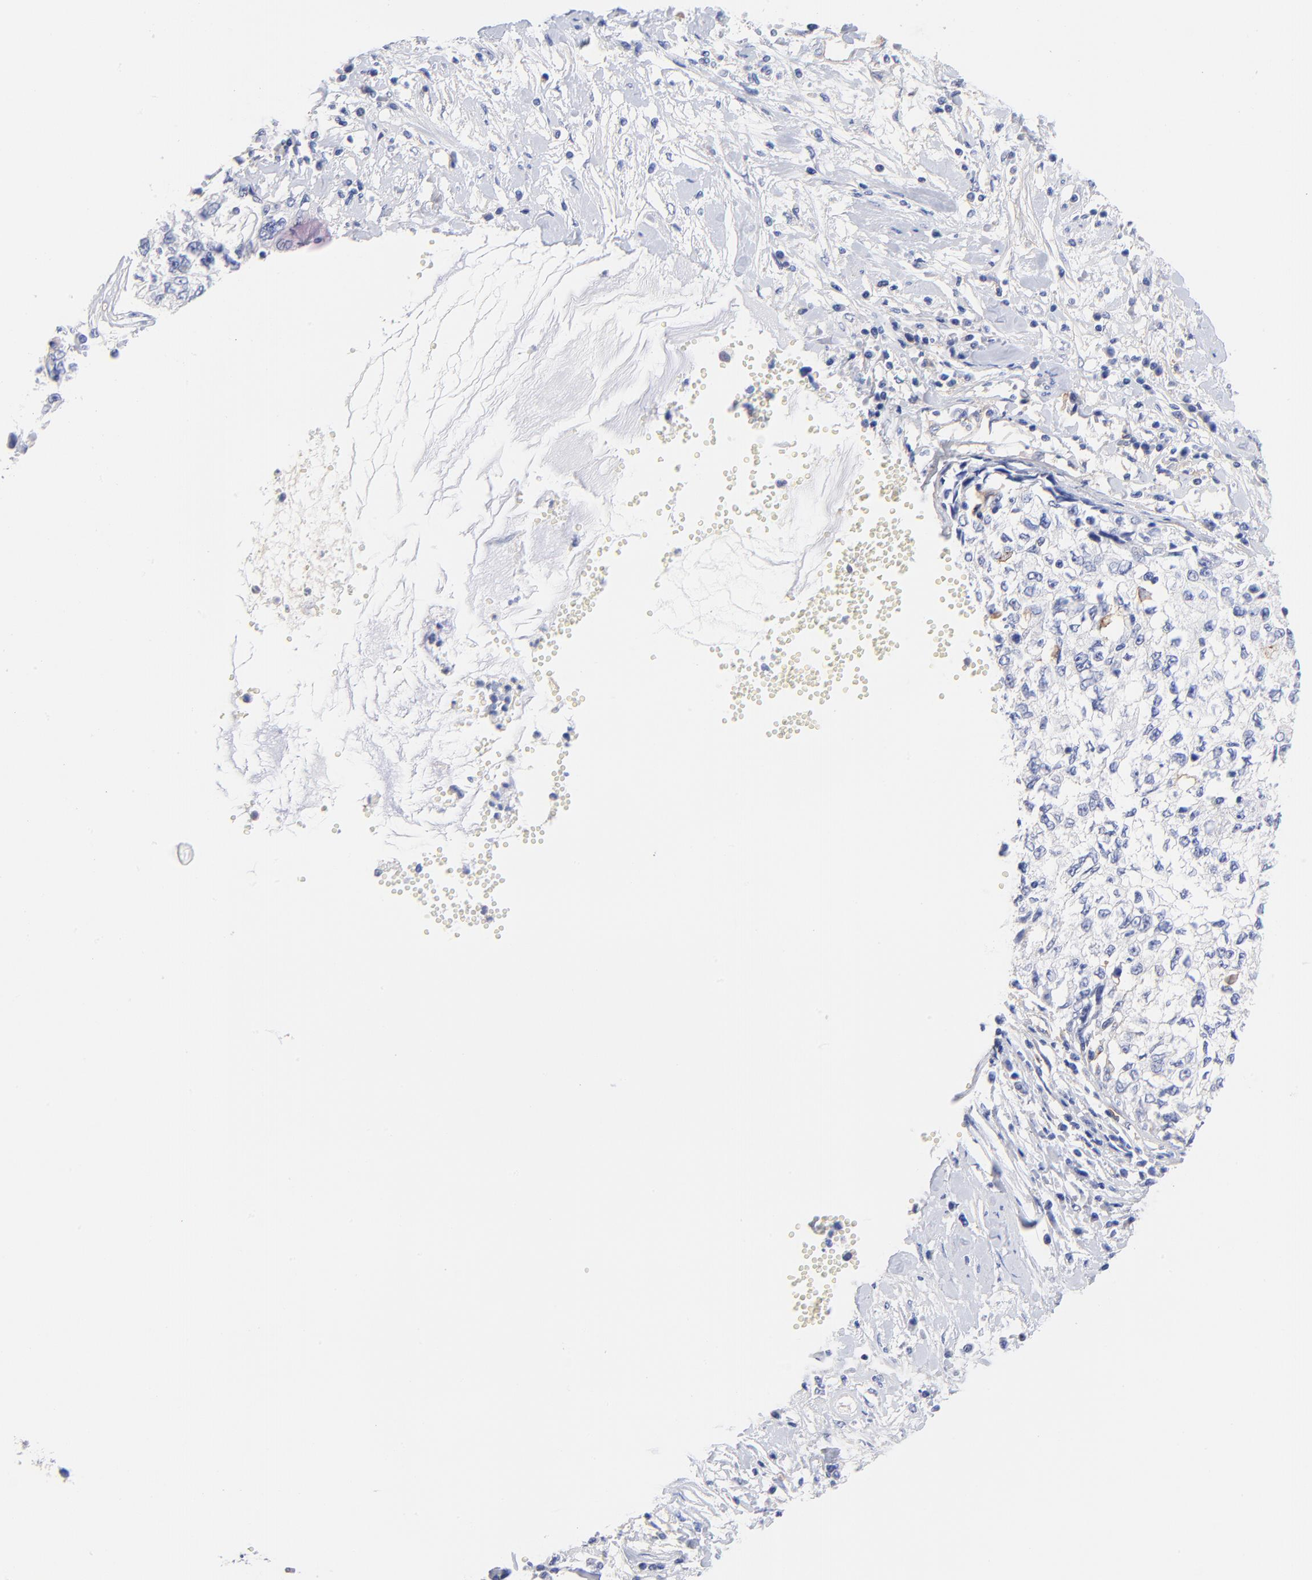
{"staining": {"intensity": "weak", "quantity": "<25%", "location": "cytoplasmic/membranous"}, "tissue": "cervical cancer", "cell_type": "Tumor cells", "image_type": "cancer", "snomed": [{"axis": "morphology", "description": "Normal tissue, NOS"}, {"axis": "morphology", "description": "Squamous cell carcinoma, NOS"}, {"axis": "topography", "description": "Cervix"}], "caption": "This is a histopathology image of IHC staining of squamous cell carcinoma (cervical), which shows no positivity in tumor cells.", "gene": "SLC44A2", "patient": {"sex": "female", "age": 45}}